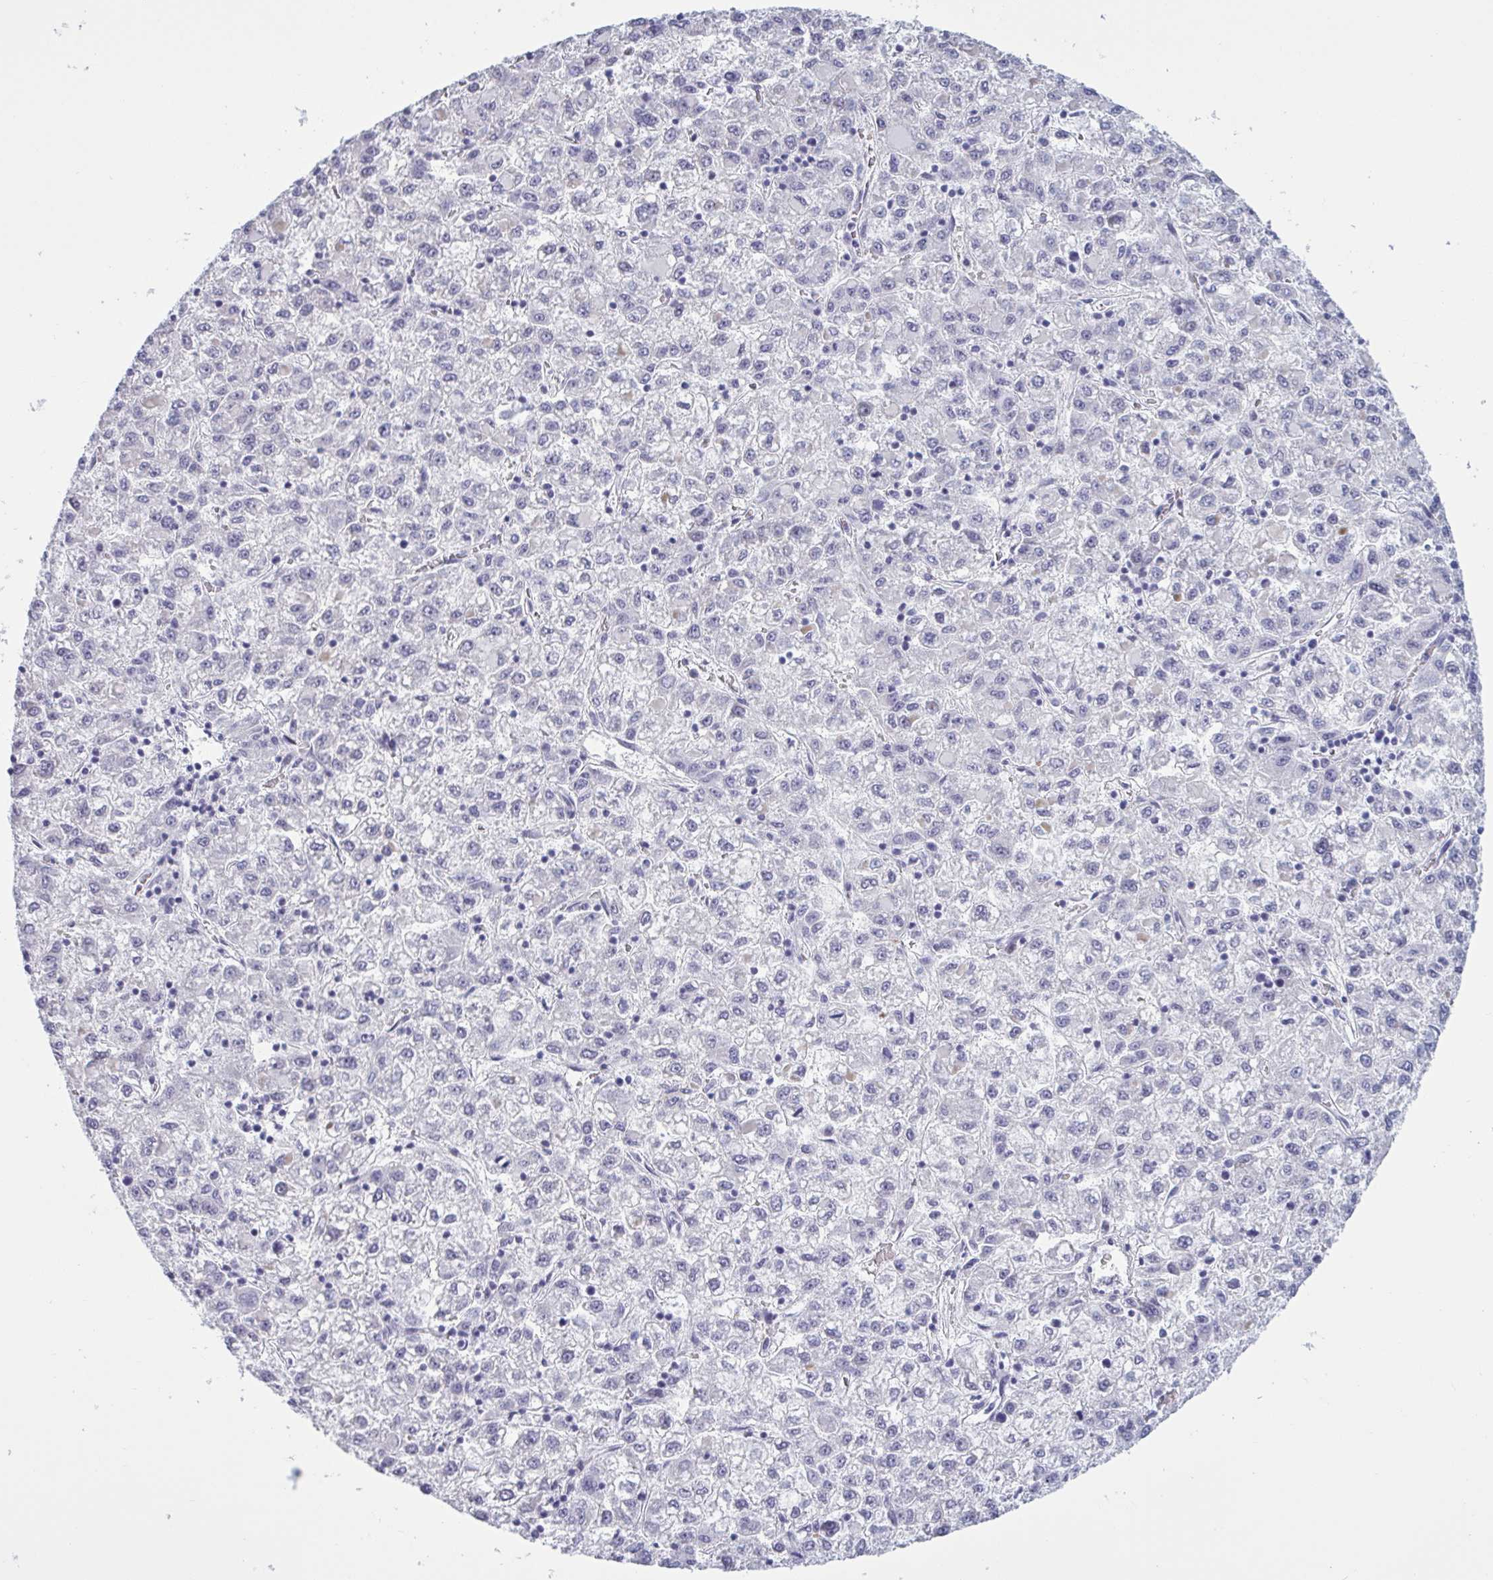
{"staining": {"intensity": "negative", "quantity": "none", "location": "none"}, "tissue": "liver cancer", "cell_type": "Tumor cells", "image_type": "cancer", "snomed": [{"axis": "morphology", "description": "Carcinoma, Hepatocellular, NOS"}, {"axis": "topography", "description": "Liver"}], "caption": "Histopathology image shows no protein positivity in tumor cells of liver cancer (hepatocellular carcinoma) tissue. The staining is performed using DAB (3,3'-diaminobenzidine) brown chromogen with nuclei counter-stained in using hematoxylin.", "gene": "HSD11B2", "patient": {"sex": "male", "age": 40}}